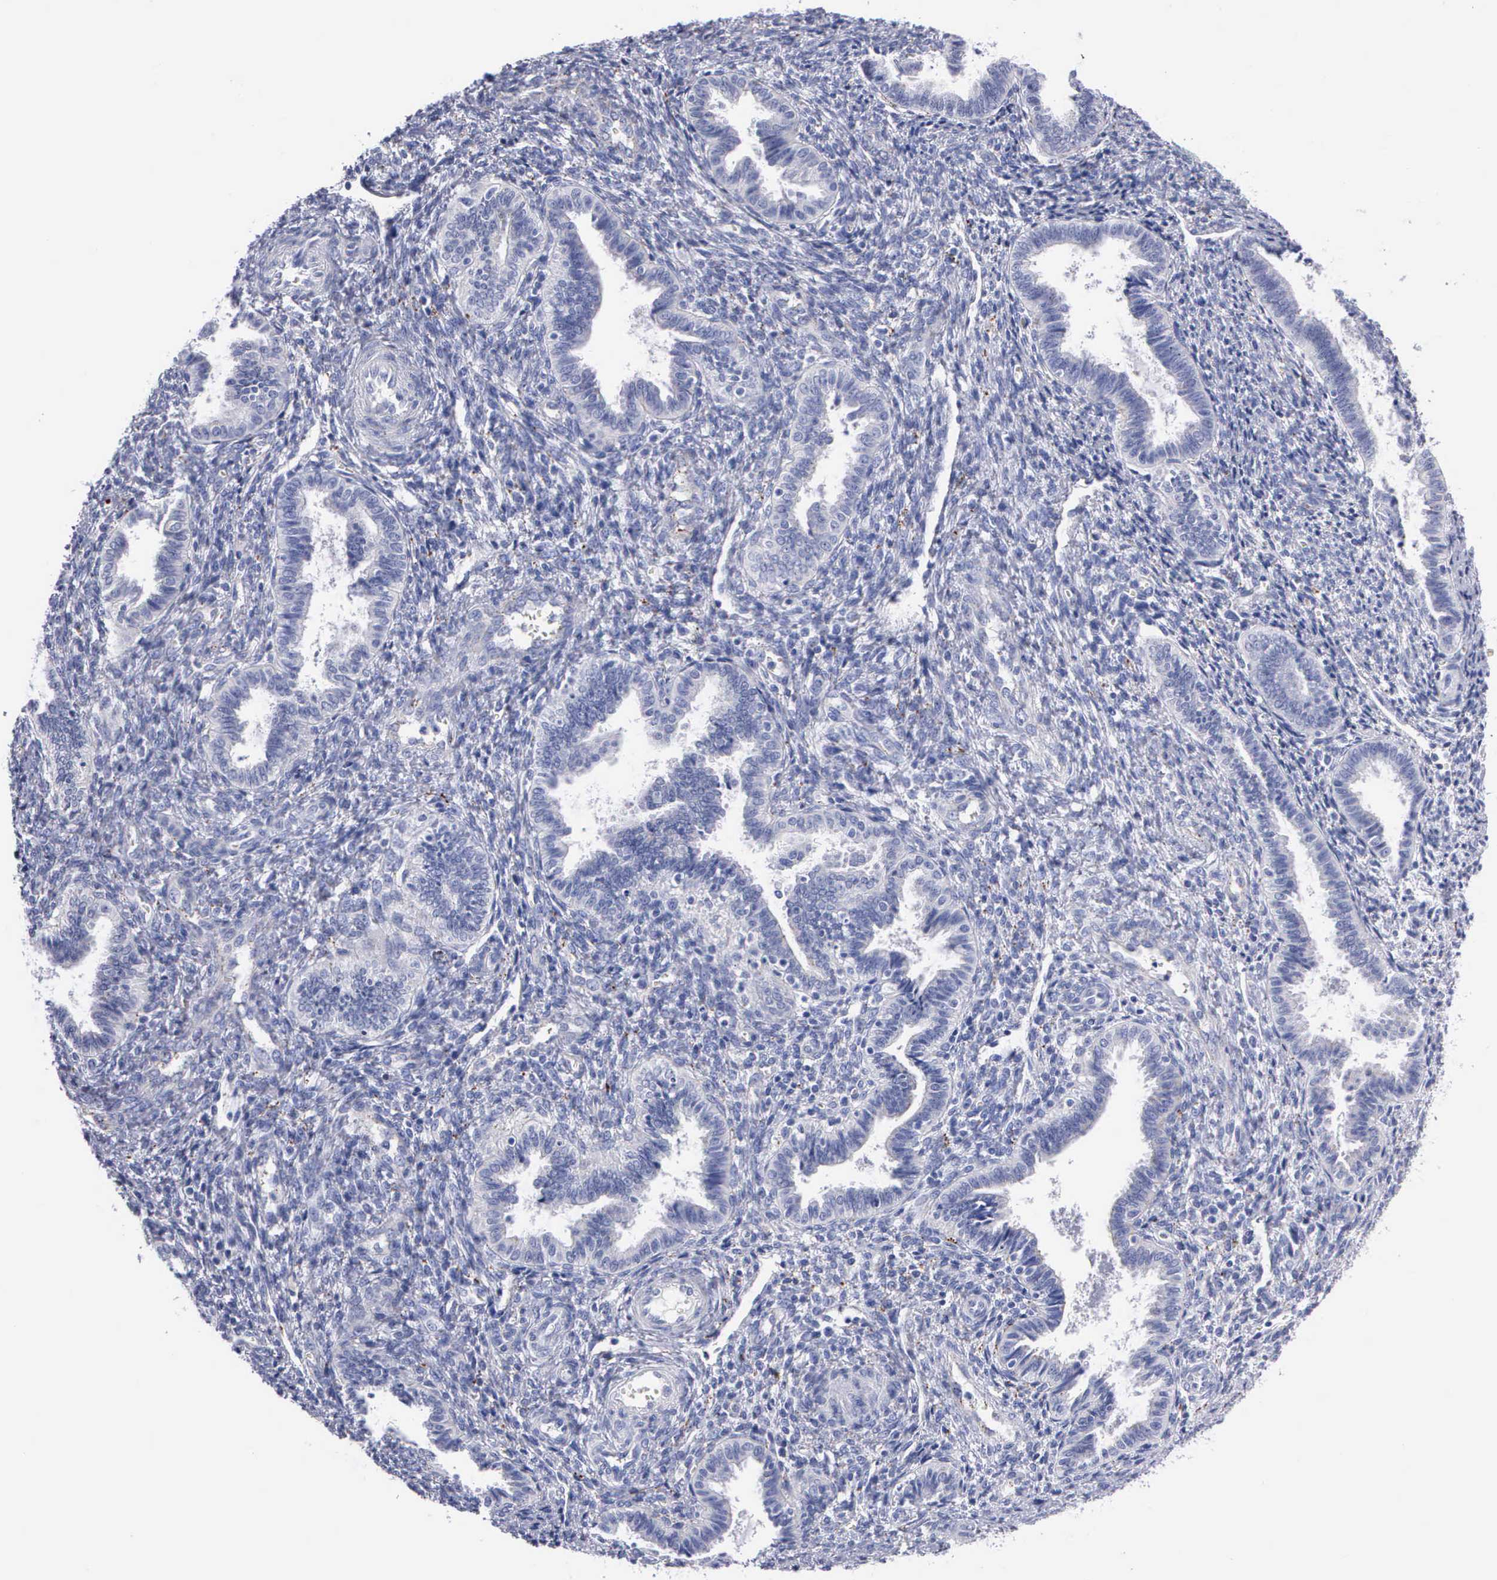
{"staining": {"intensity": "negative", "quantity": "none", "location": "none"}, "tissue": "endometrium", "cell_type": "Cells in endometrial stroma", "image_type": "normal", "snomed": [{"axis": "morphology", "description": "Normal tissue, NOS"}, {"axis": "topography", "description": "Endometrium"}], "caption": "Normal endometrium was stained to show a protein in brown. There is no significant staining in cells in endometrial stroma.", "gene": "CTSL", "patient": {"sex": "female", "age": 36}}